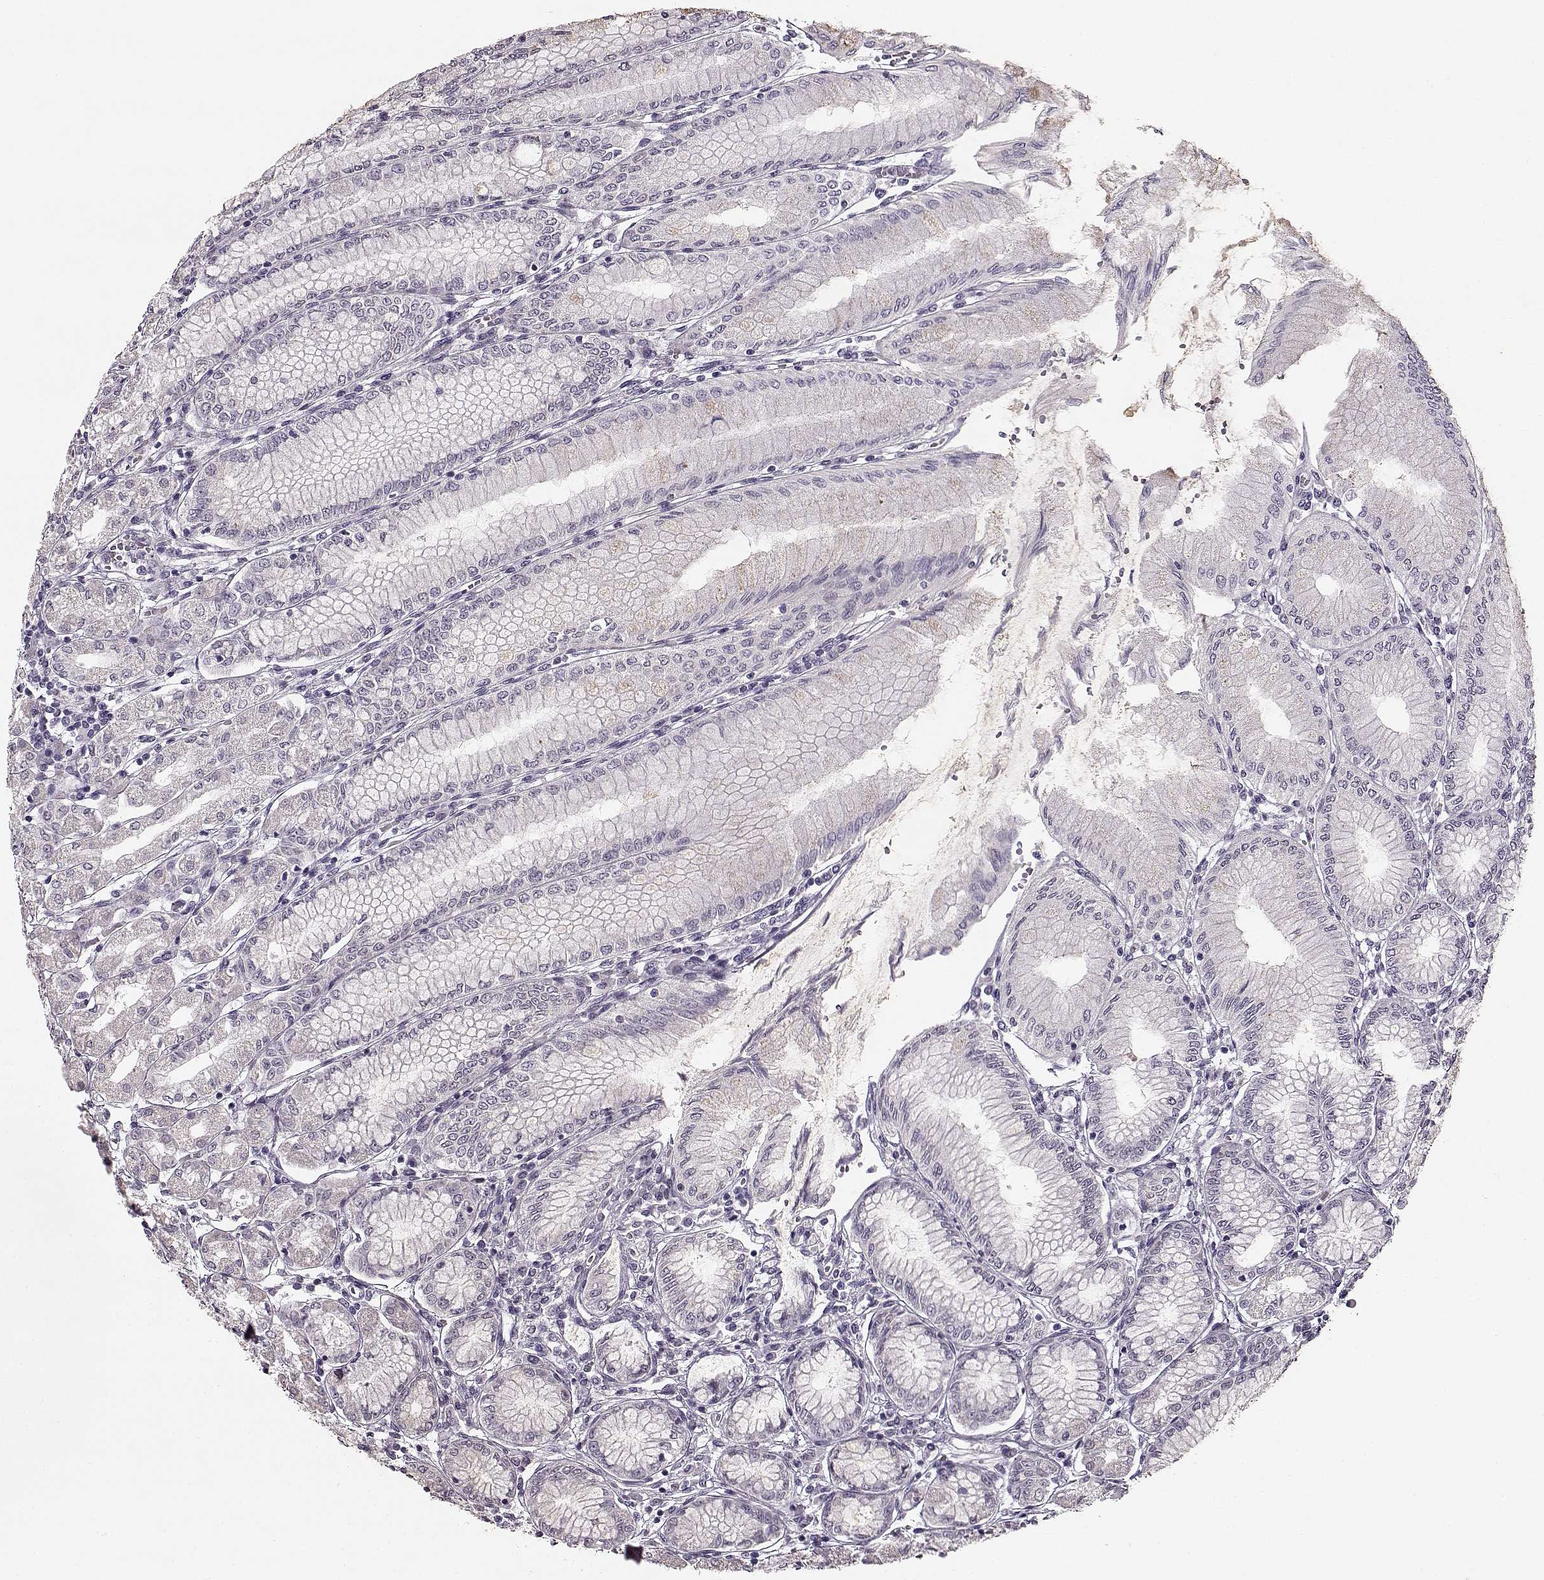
{"staining": {"intensity": "negative", "quantity": "none", "location": "none"}, "tissue": "stomach", "cell_type": "Glandular cells", "image_type": "normal", "snomed": [{"axis": "morphology", "description": "Normal tissue, NOS"}, {"axis": "topography", "description": "Skeletal muscle"}, {"axis": "topography", "description": "Stomach"}], "caption": "Histopathology image shows no protein staining in glandular cells of benign stomach.", "gene": "MAP6D1", "patient": {"sex": "female", "age": 57}}